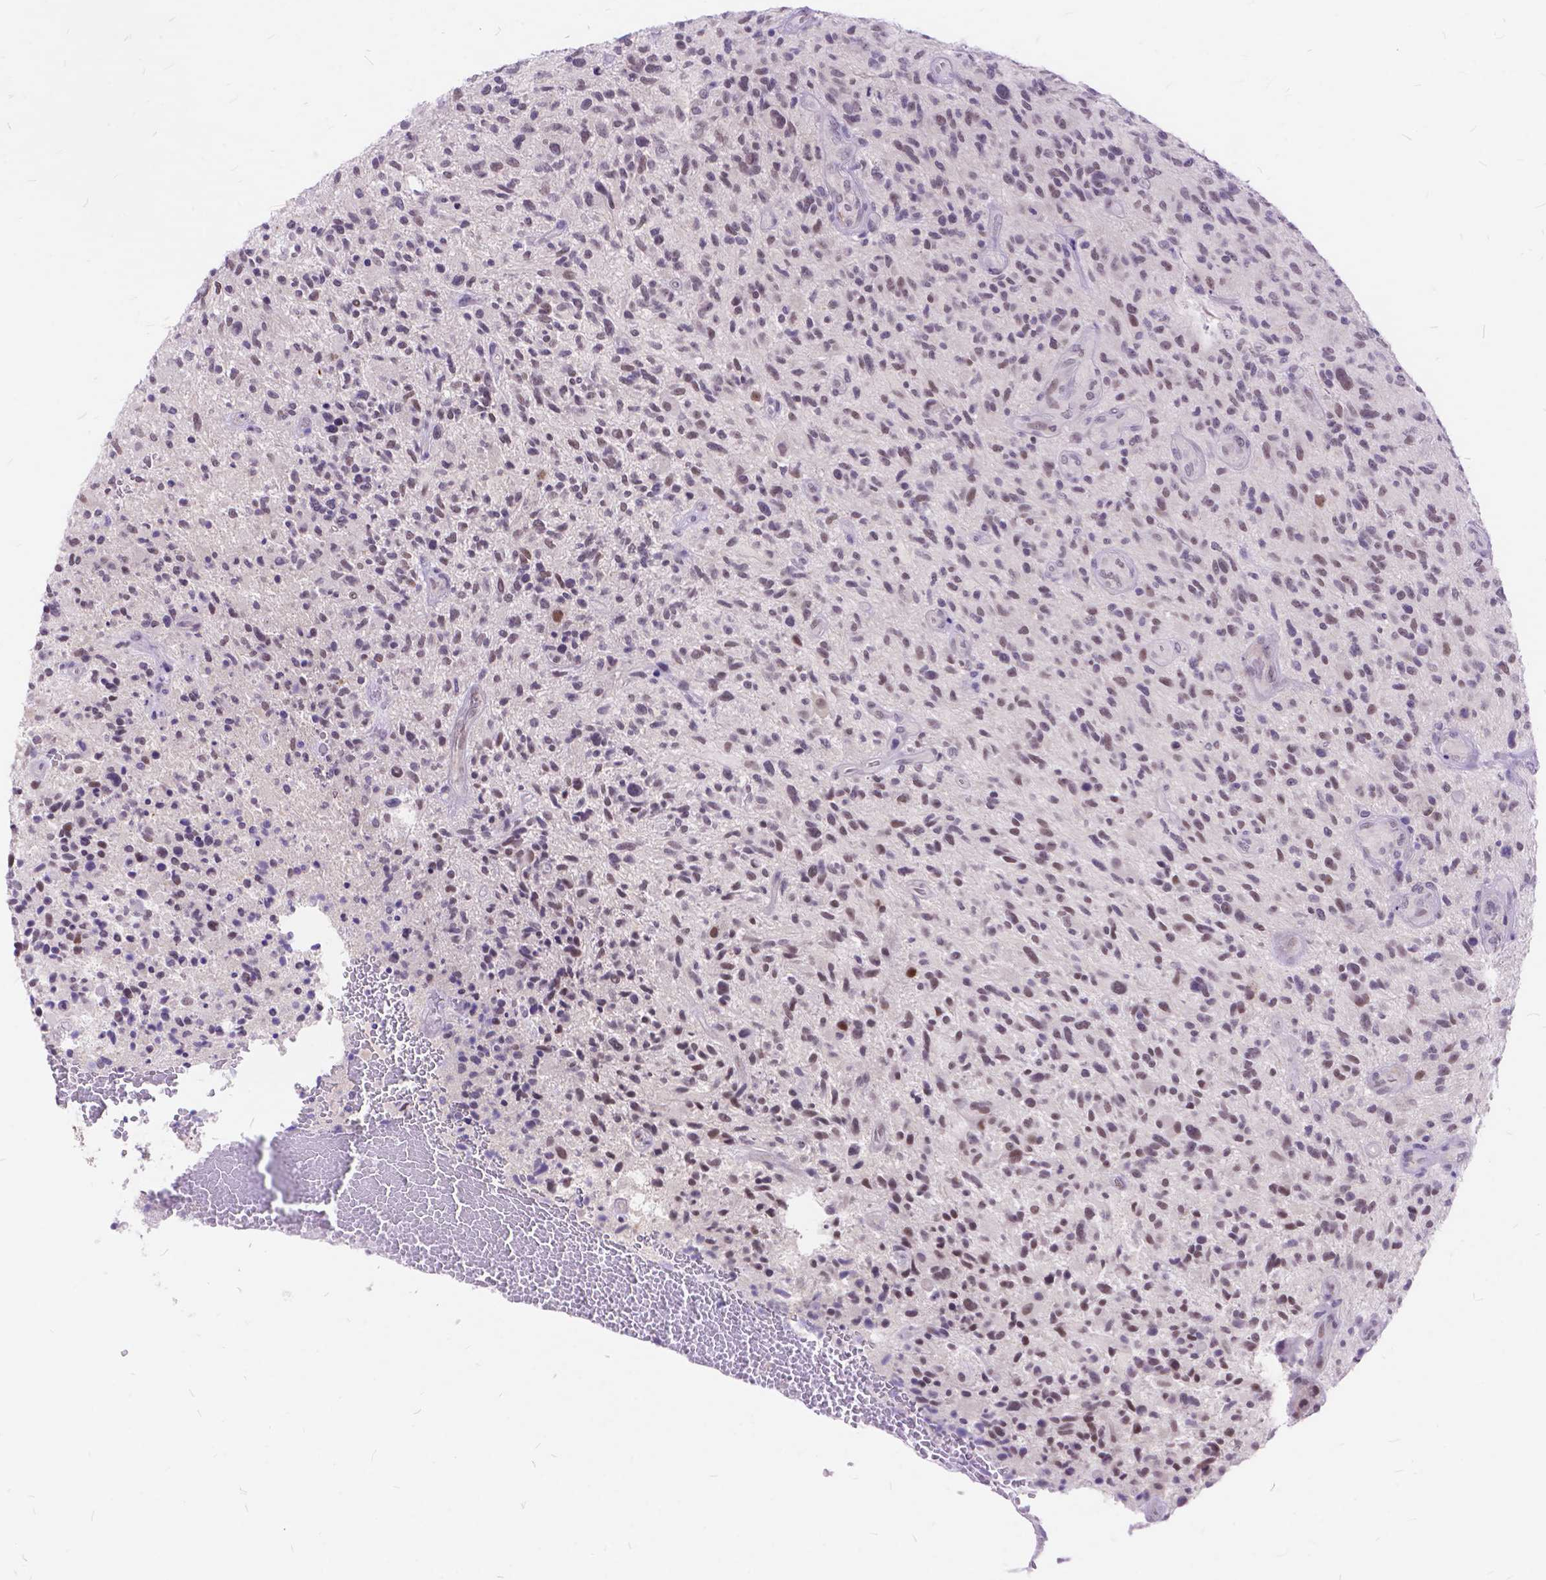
{"staining": {"intensity": "negative", "quantity": "none", "location": "none"}, "tissue": "glioma", "cell_type": "Tumor cells", "image_type": "cancer", "snomed": [{"axis": "morphology", "description": "Glioma, malignant, High grade"}, {"axis": "topography", "description": "Brain"}], "caption": "Immunohistochemical staining of human glioma exhibits no significant expression in tumor cells. The staining is performed using DAB brown chromogen with nuclei counter-stained in using hematoxylin.", "gene": "MAN2C1", "patient": {"sex": "male", "age": 47}}